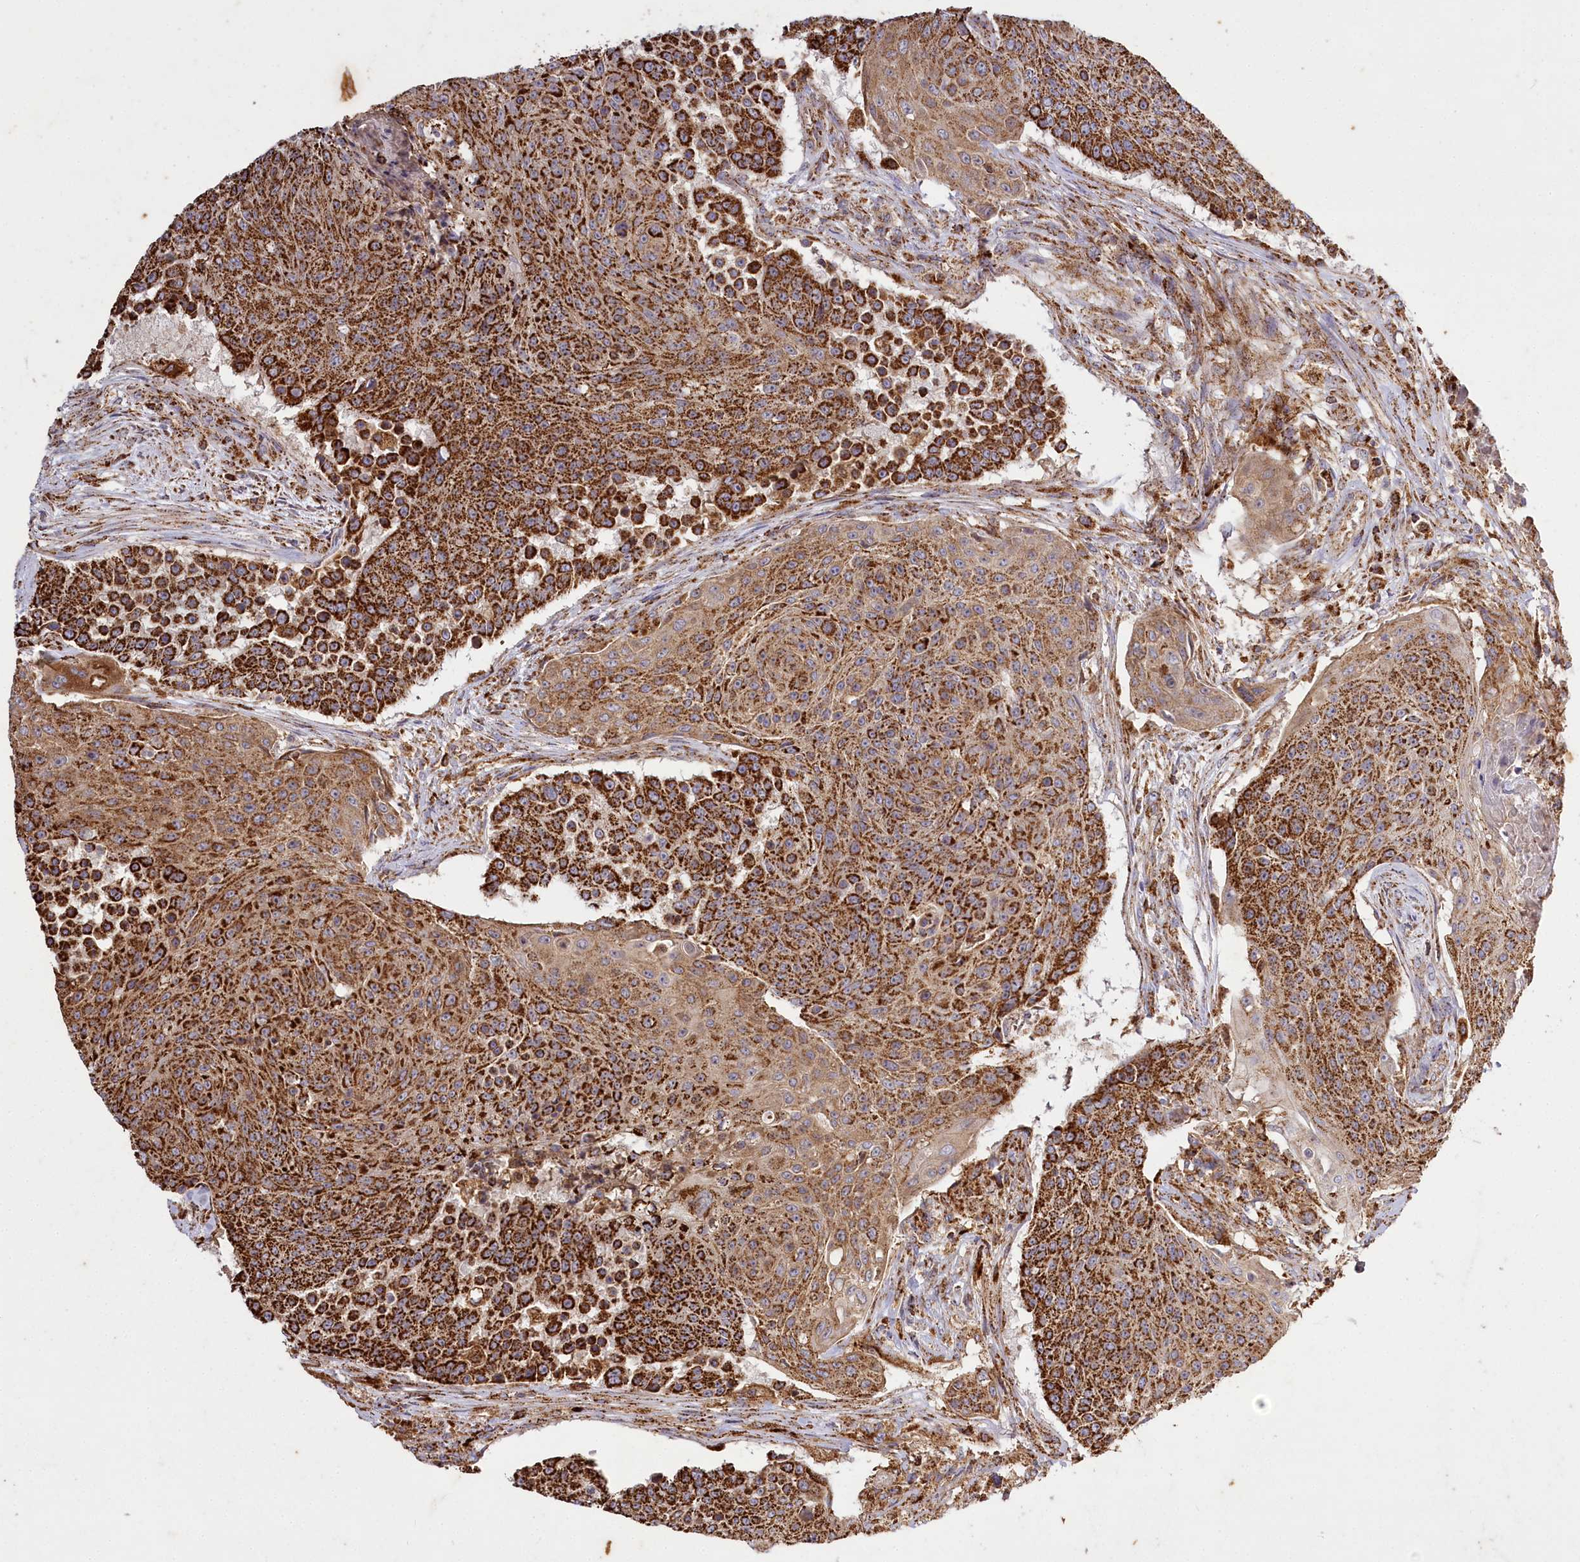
{"staining": {"intensity": "strong", "quantity": ">75%", "location": "cytoplasmic/membranous"}, "tissue": "urothelial cancer", "cell_type": "Tumor cells", "image_type": "cancer", "snomed": [{"axis": "morphology", "description": "Urothelial carcinoma, High grade"}, {"axis": "topography", "description": "Urinary bladder"}], "caption": "Urothelial carcinoma (high-grade) stained with immunohistochemistry shows strong cytoplasmic/membranous positivity in approximately >75% of tumor cells.", "gene": "CARD19", "patient": {"sex": "female", "age": 63}}